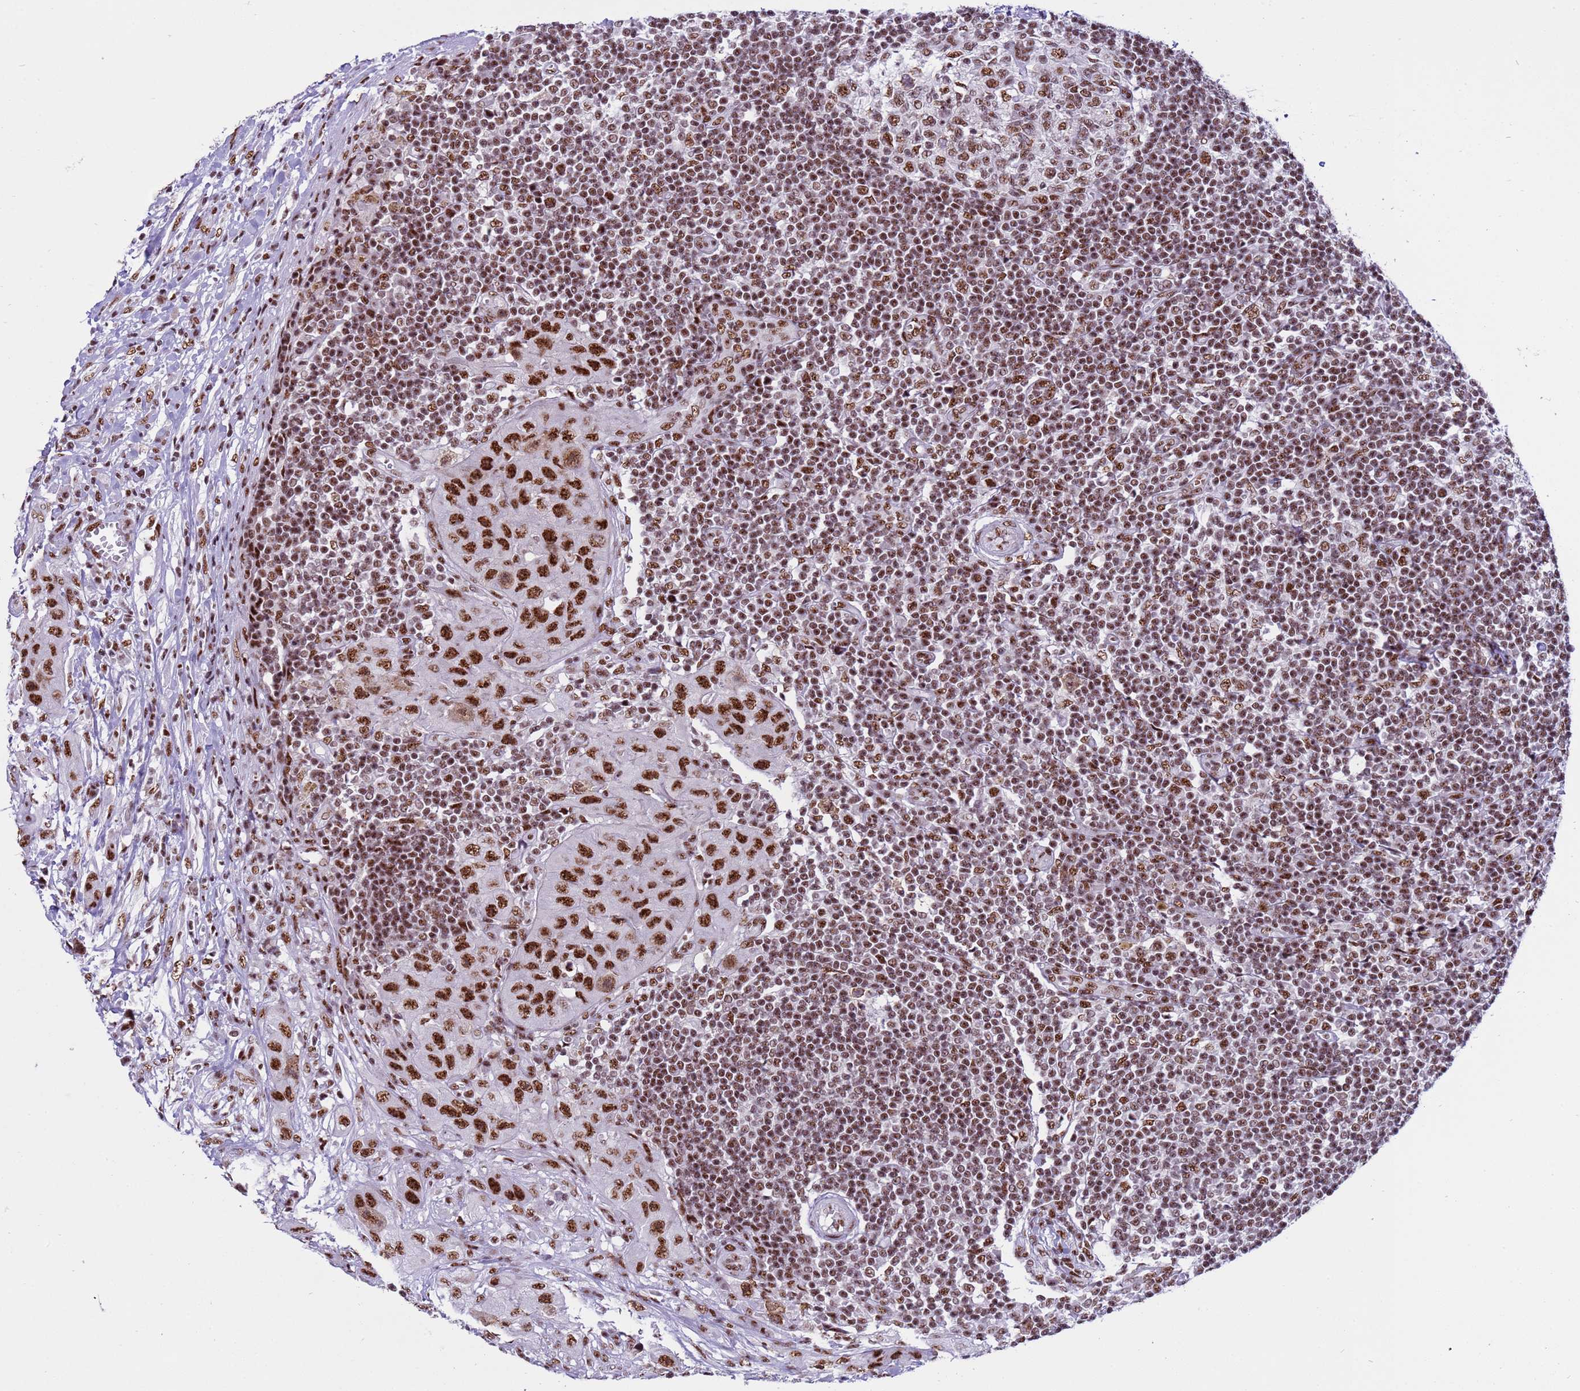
{"staining": {"intensity": "moderate", "quantity": ">75%", "location": "nuclear"}, "tissue": "lymph node", "cell_type": "Germinal center cells", "image_type": "normal", "snomed": [{"axis": "morphology", "description": "Normal tissue, NOS"}, {"axis": "morphology", "description": "Squamous cell carcinoma, metastatic, NOS"}, {"axis": "topography", "description": "Lymph node"}], "caption": "An image of human lymph node stained for a protein exhibits moderate nuclear brown staining in germinal center cells. The protein is shown in brown color, while the nuclei are stained blue.", "gene": "THOC2", "patient": {"sex": "male", "age": 73}}